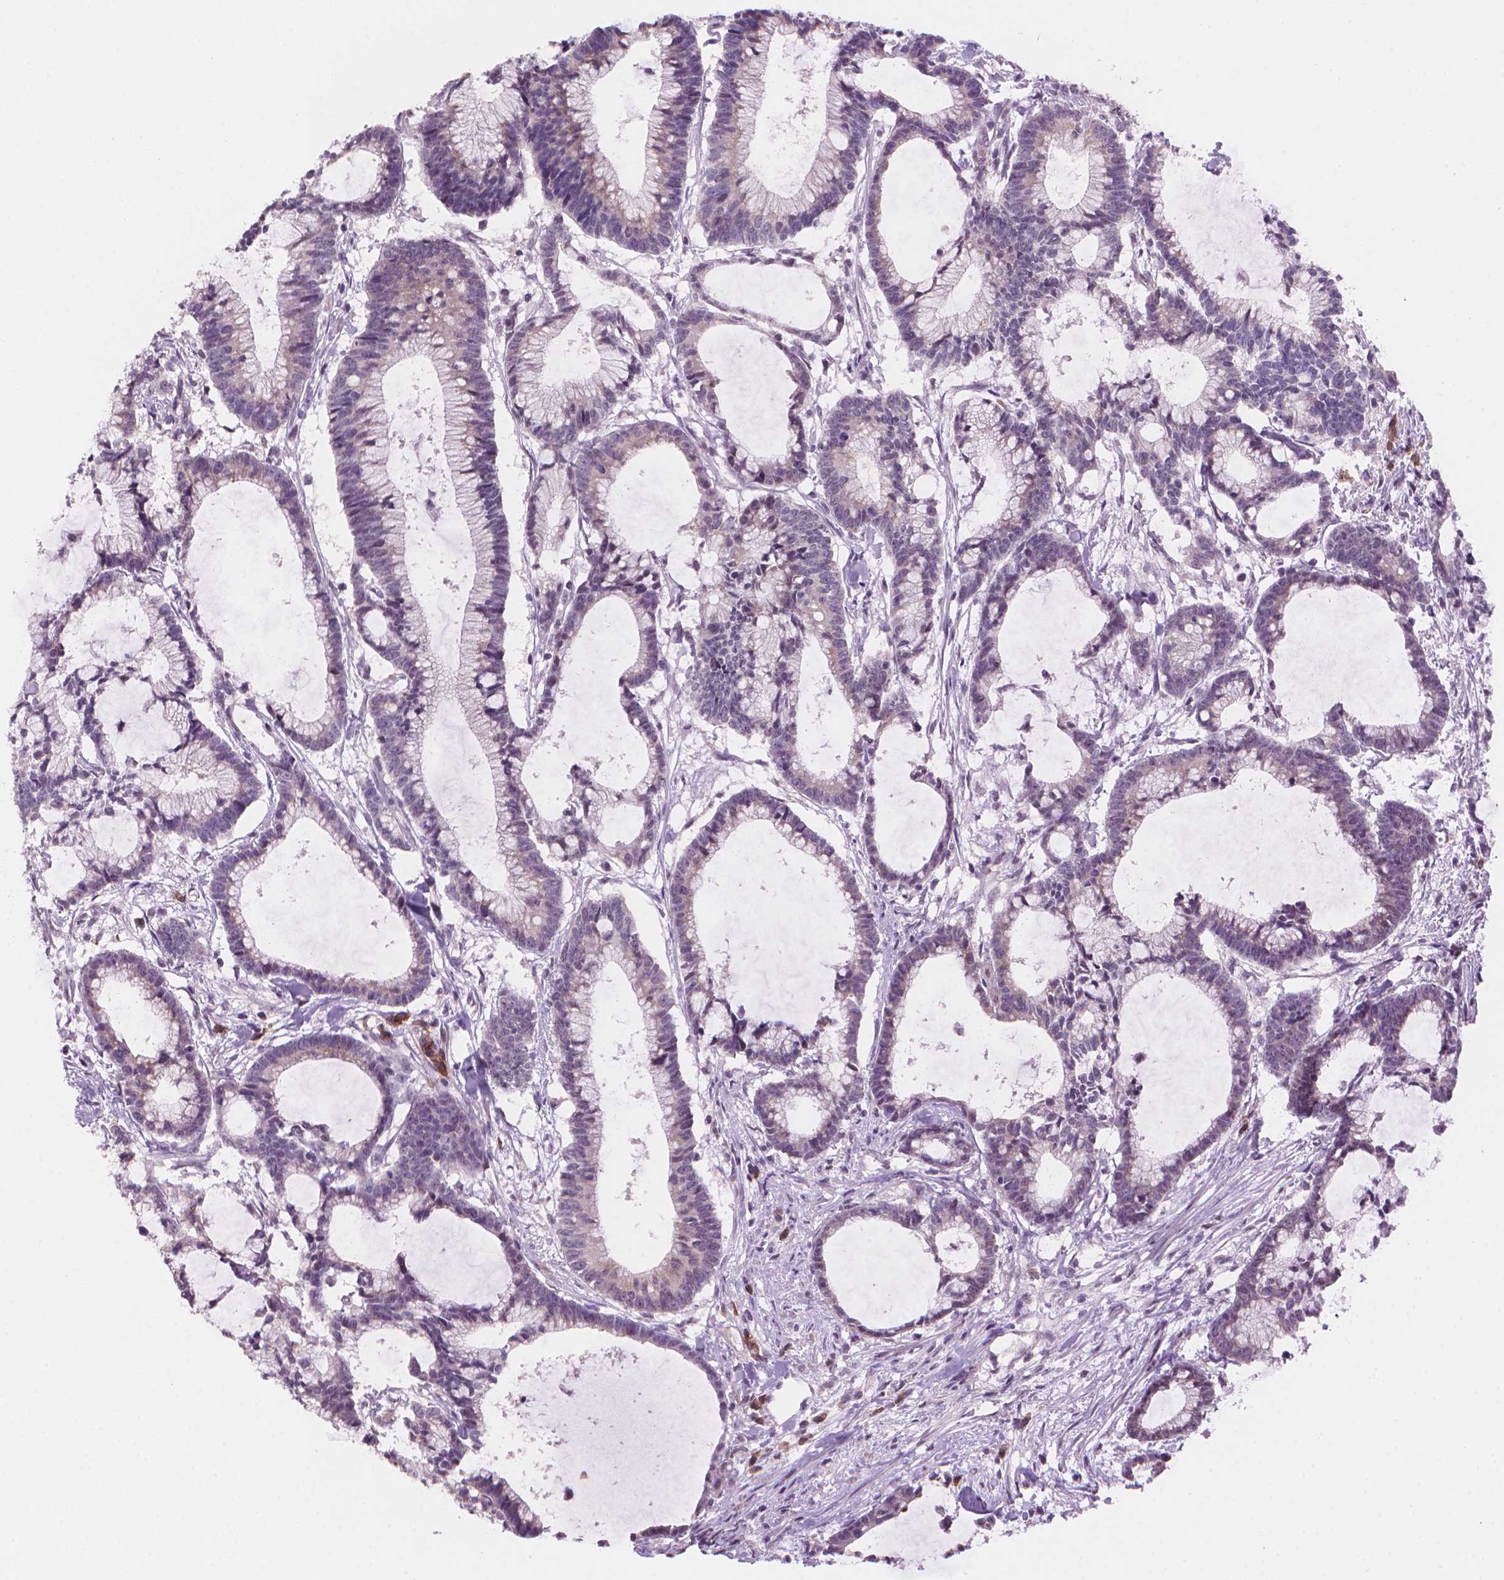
{"staining": {"intensity": "weak", "quantity": "<25%", "location": "cytoplasmic/membranous"}, "tissue": "colorectal cancer", "cell_type": "Tumor cells", "image_type": "cancer", "snomed": [{"axis": "morphology", "description": "Adenocarcinoma, NOS"}, {"axis": "topography", "description": "Colon"}], "caption": "Protein analysis of adenocarcinoma (colorectal) exhibits no significant expression in tumor cells.", "gene": "TMEM184A", "patient": {"sex": "female", "age": 78}}